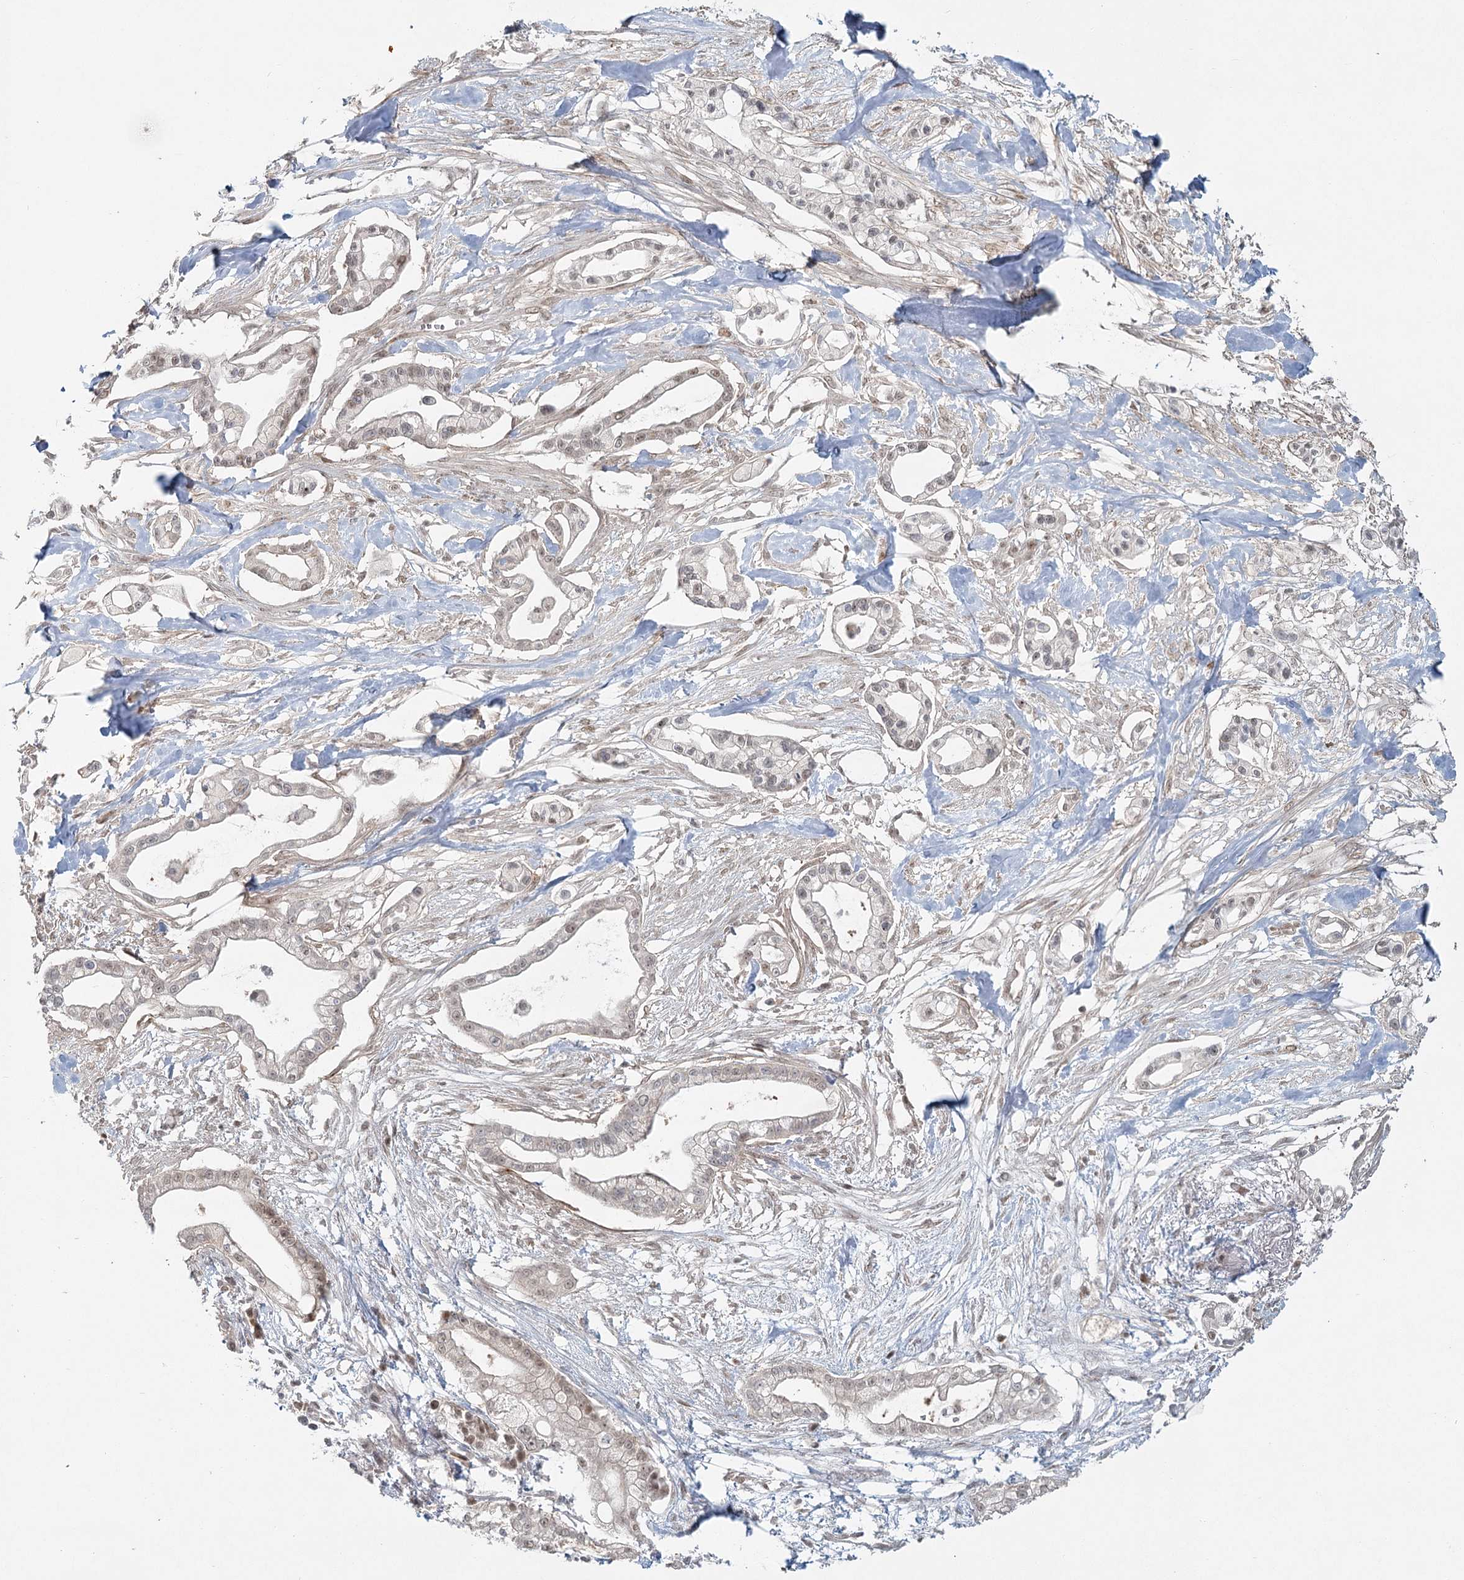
{"staining": {"intensity": "negative", "quantity": "none", "location": "none"}, "tissue": "pancreatic cancer", "cell_type": "Tumor cells", "image_type": "cancer", "snomed": [{"axis": "morphology", "description": "Adenocarcinoma, NOS"}, {"axis": "topography", "description": "Pancreas"}], "caption": "The histopathology image shows no significant expression in tumor cells of pancreatic adenocarcinoma.", "gene": "R3HCC1L", "patient": {"sex": "male", "age": 68}}